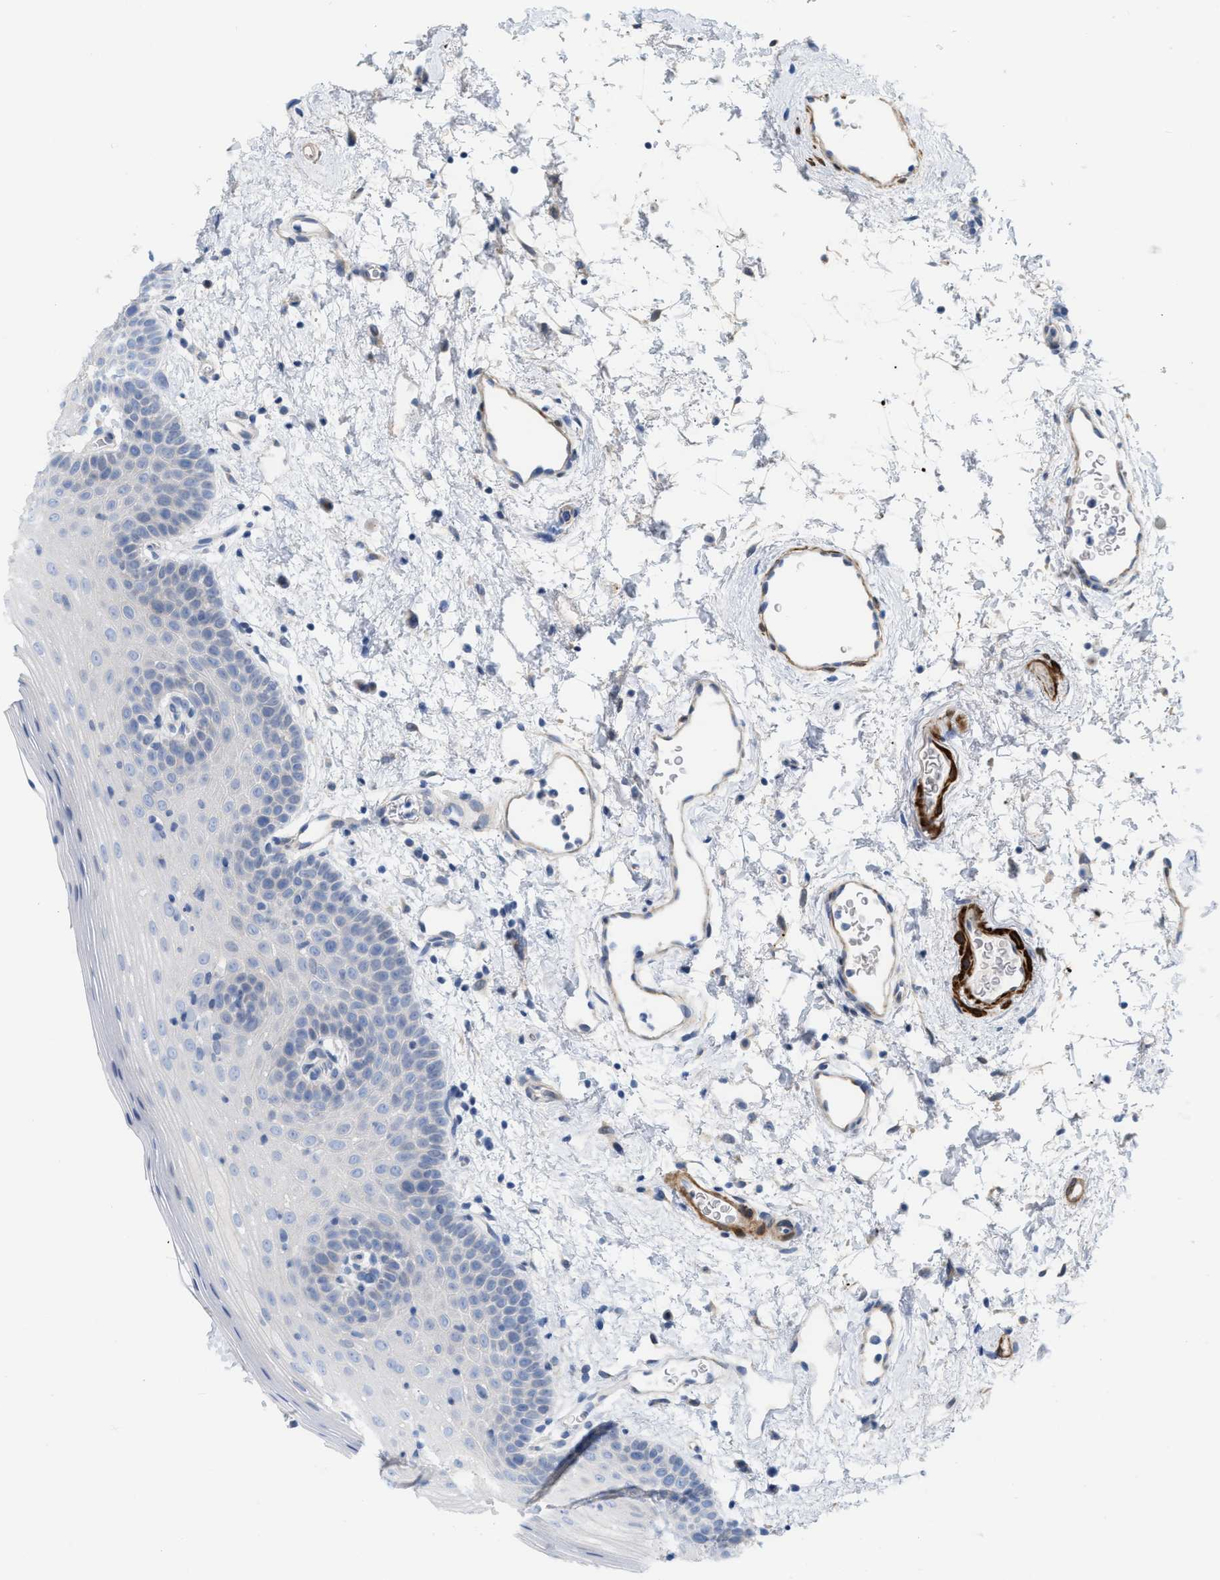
{"staining": {"intensity": "negative", "quantity": "none", "location": "none"}, "tissue": "oral mucosa", "cell_type": "Squamous epithelial cells", "image_type": "normal", "snomed": [{"axis": "morphology", "description": "Normal tissue, NOS"}, {"axis": "topography", "description": "Oral tissue"}], "caption": "A photomicrograph of human oral mucosa is negative for staining in squamous epithelial cells. The staining was performed using DAB (3,3'-diaminobenzidine) to visualize the protein expression in brown, while the nuclei were stained in blue with hematoxylin (Magnification: 20x).", "gene": "TAGLN", "patient": {"sex": "male", "age": 66}}